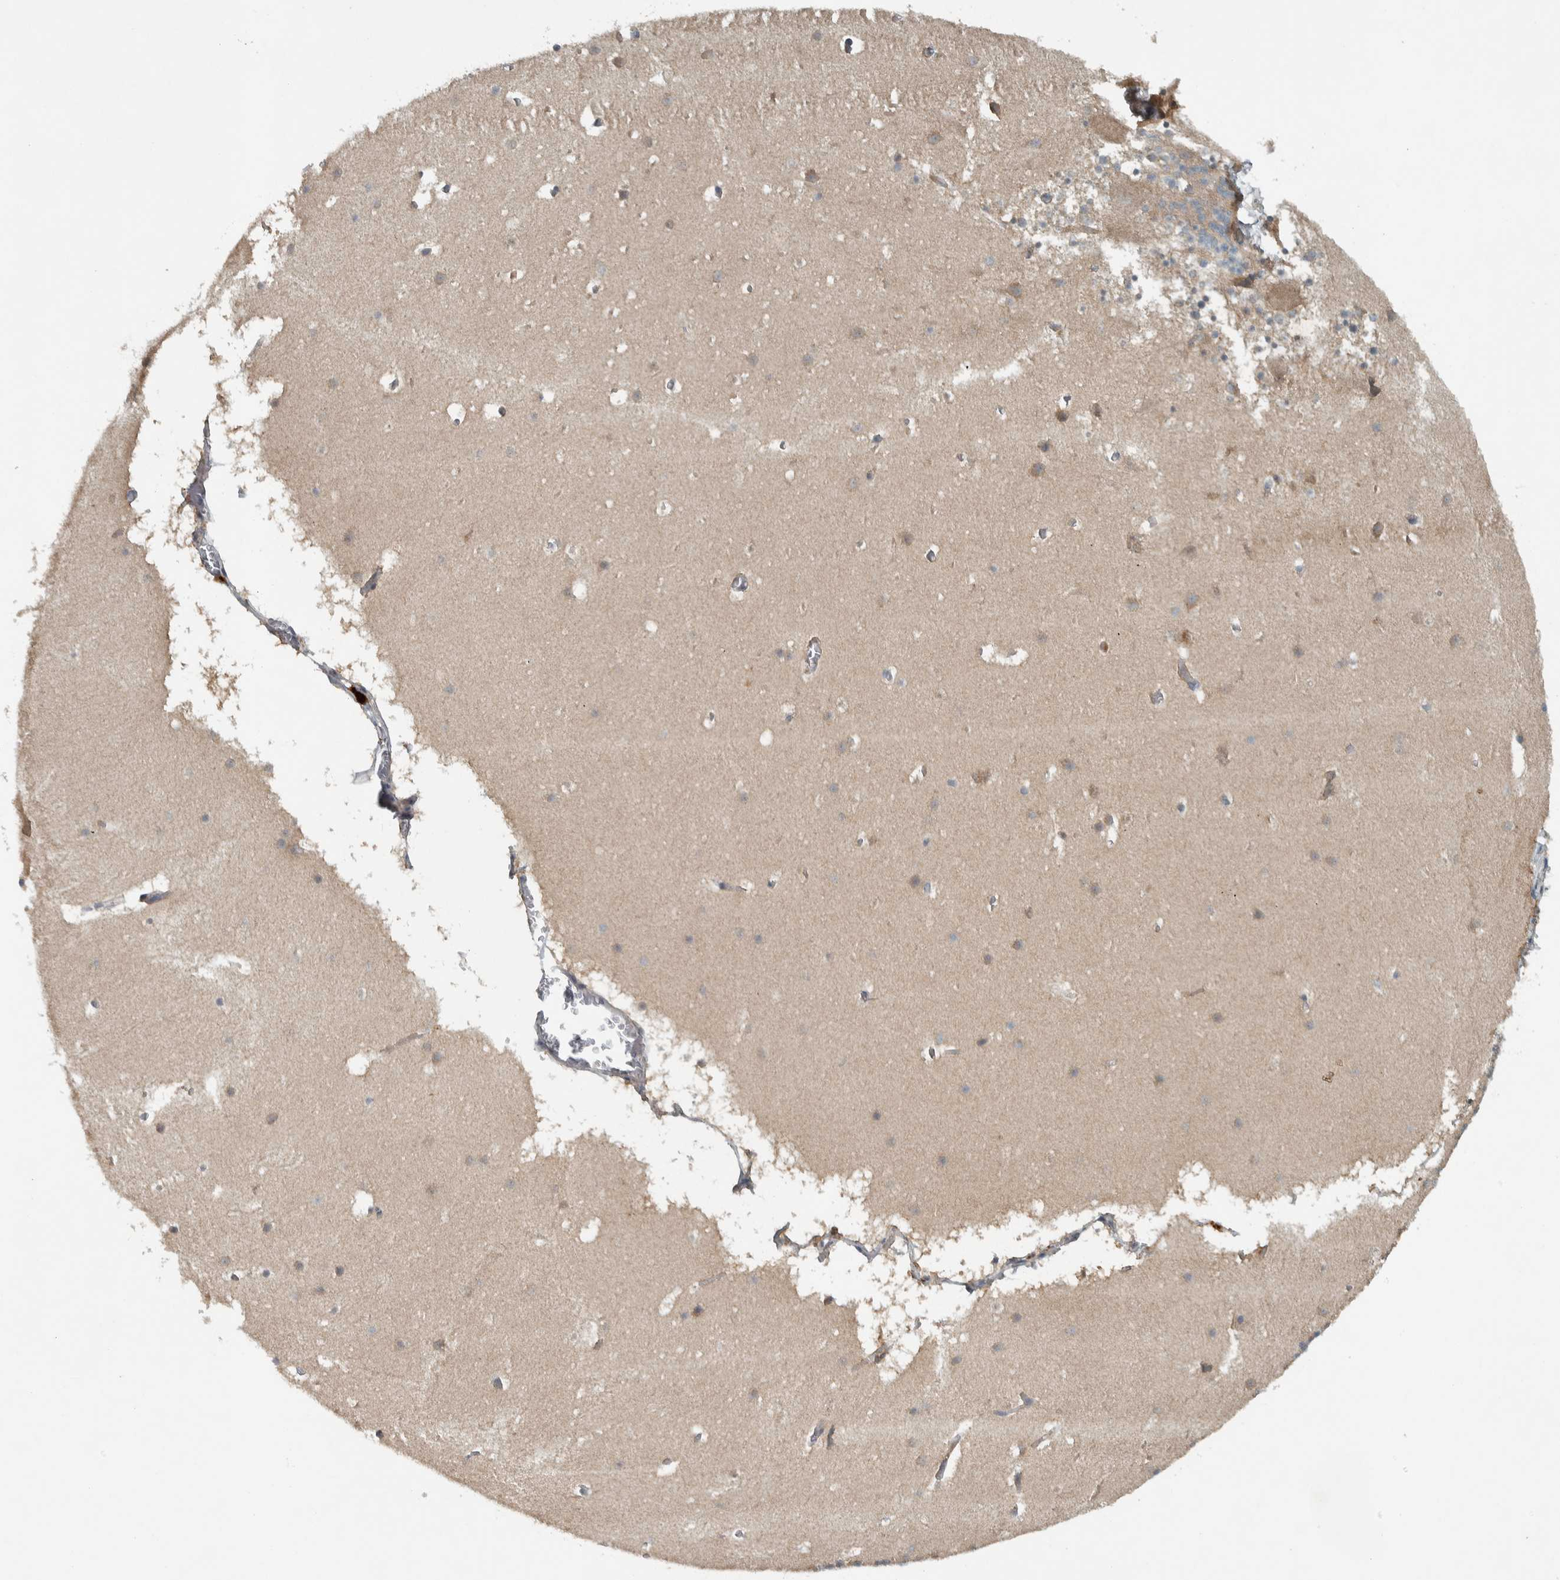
{"staining": {"intensity": "weak", "quantity": "25%-75%", "location": "cytoplasmic/membranous"}, "tissue": "cerebellum", "cell_type": "Cells in granular layer", "image_type": "normal", "snomed": [{"axis": "morphology", "description": "Normal tissue, NOS"}, {"axis": "topography", "description": "Cerebellum"}], "caption": "This photomicrograph demonstrates normal cerebellum stained with IHC to label a protein in brown. The cytoplasmic/membranous of cells in granular layer show weak positivity for the protein. Nuclei are counter-stained blue.", "gene": "CLCN2", "patient": {"sex": "male", "age": 45}}